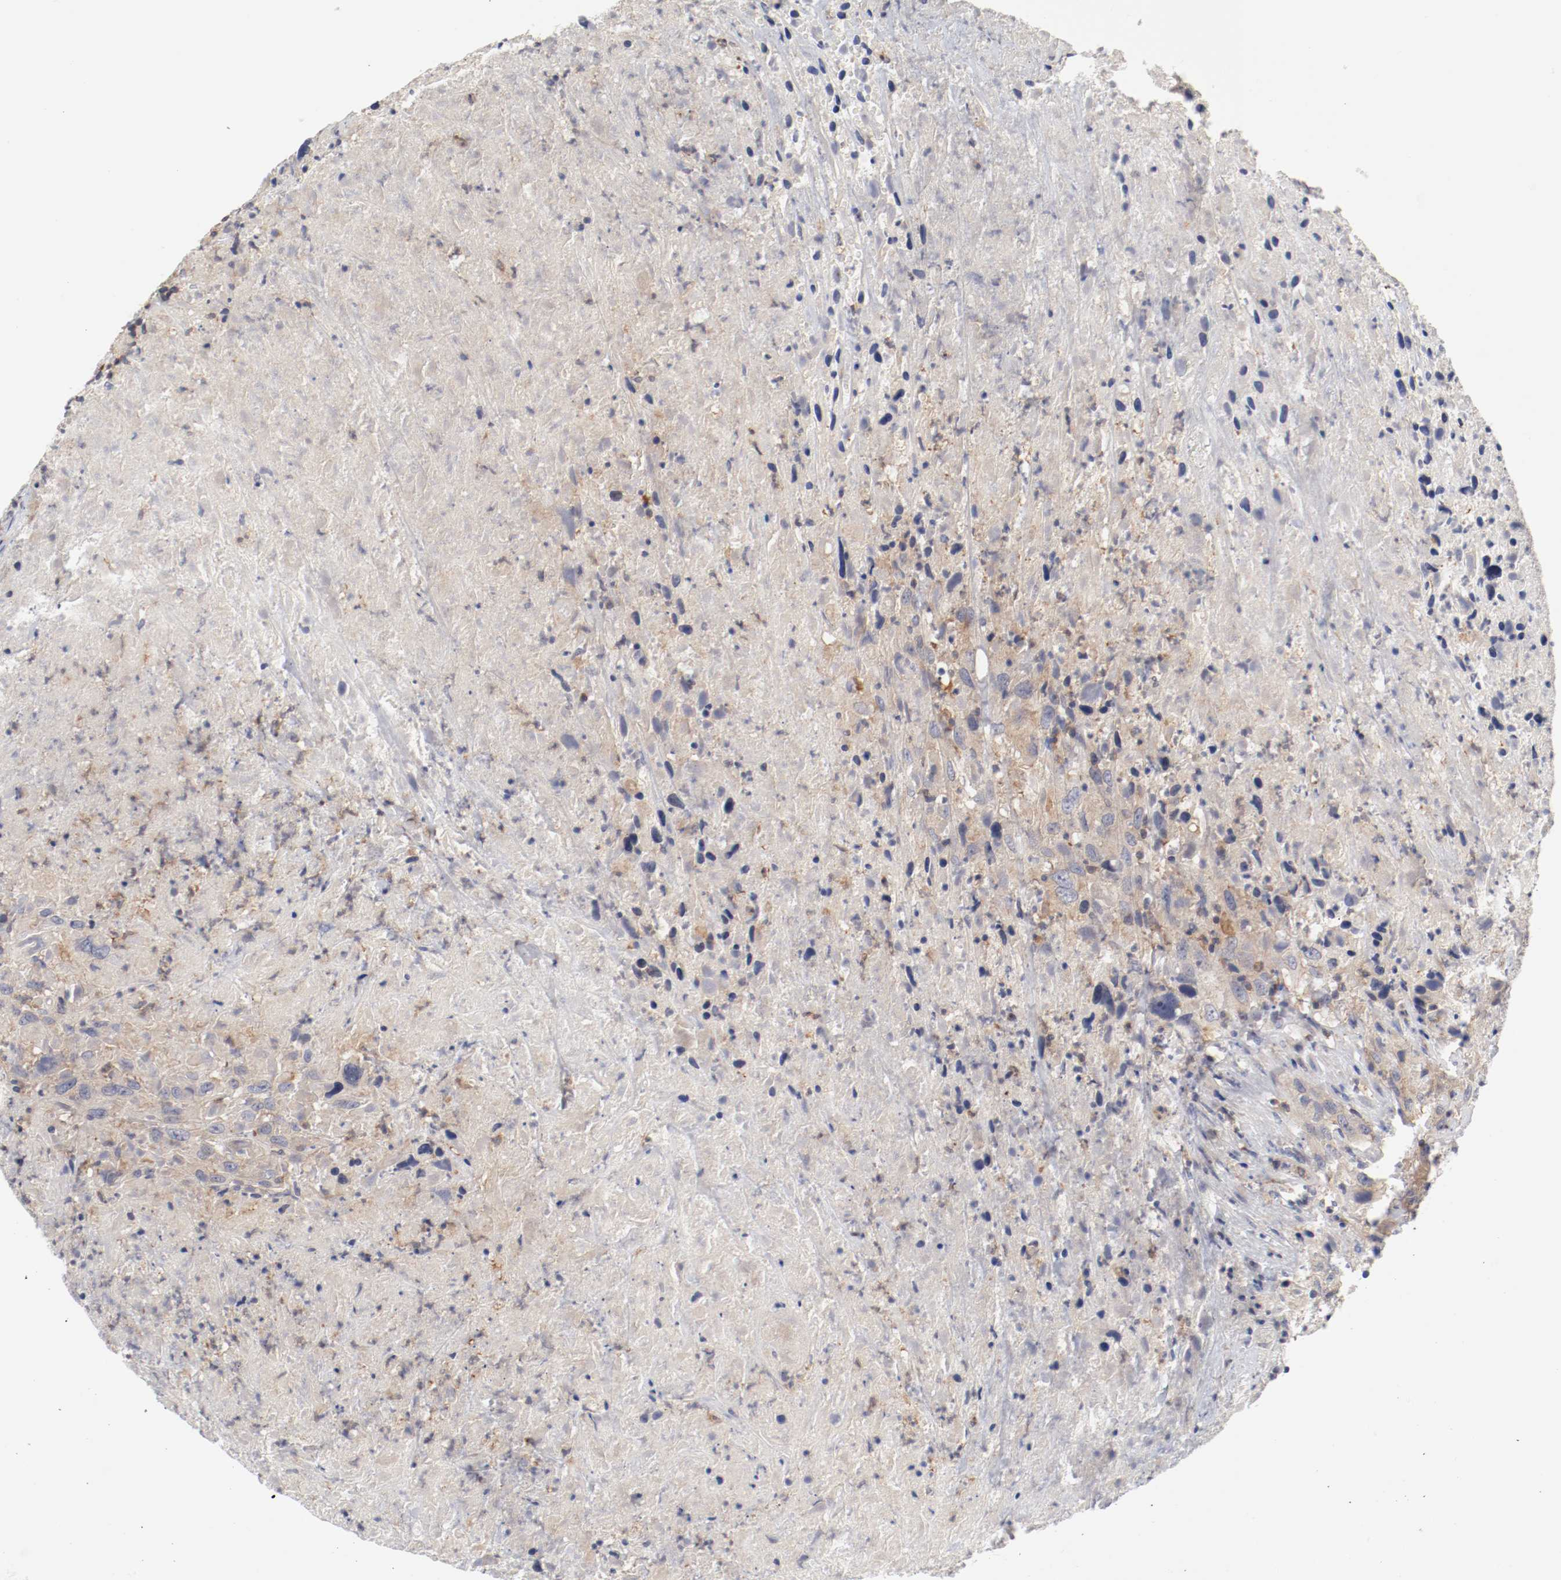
{"staining": {"intensity": "weak", "quantity": ">75%", "location": "cytoplasmic/membranous"}, "tissue": "urothelial cancer", "cell_type": "Tumor cells", "image_type": "cancer", "snomed": [{"axis": "morphology", "description": "Urothelial carcinoma, High grade"}, {"axis": "topography", "description": "Urinary bladder"}], "caption": "Protein staining of urothelial cancer tissue shows weak cytoplasmic/membranous positivity in about >75% of tumor cells. The protein of interest is shown in brown color, while the nuclei are stained blue.", "gene": "CBL", "patient": {"sex": "male", "age": 61}}